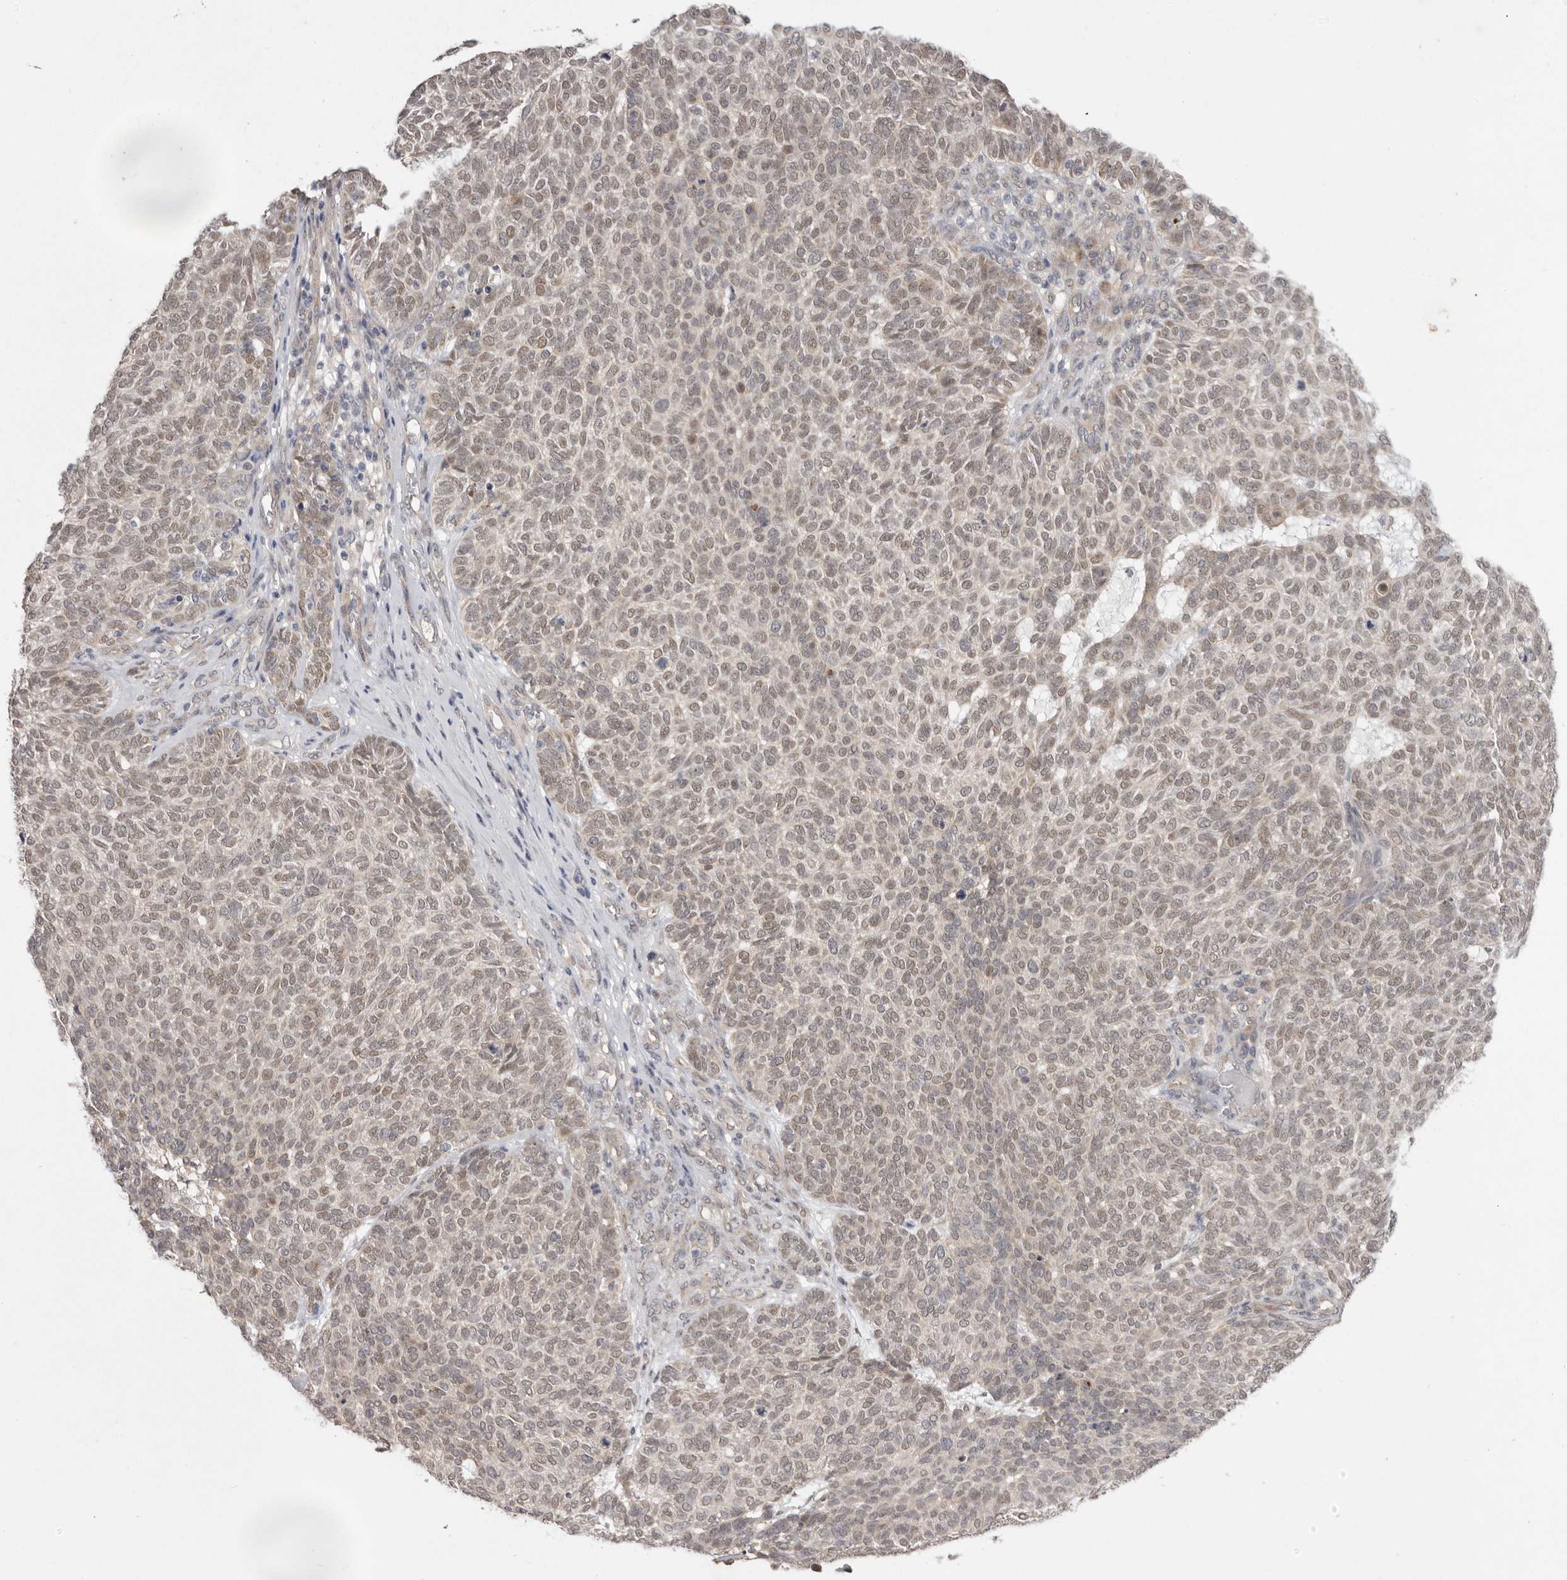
{"staining": {"intensity": "weak", "quantity": ">75%", "location": "cytoplasmic/membranous,nuclear"}, "tissue": "skin cancer", "cell_type": "Tumor cells", "image_type": "cancer", "snomed": [{"axis": "morphology", "description": "Squamous cell carcinoma, NOS"}, {"axis": "topography", "description": "Skin"}], "caption": "Squamous cell carcinoma (skin) tissue exhibits weak cytoplasmic/membranous and nuclear expression in about >75% of tumor cells", "gene": "NSUN4", "patient": {"sex": "female", "age": 90}}